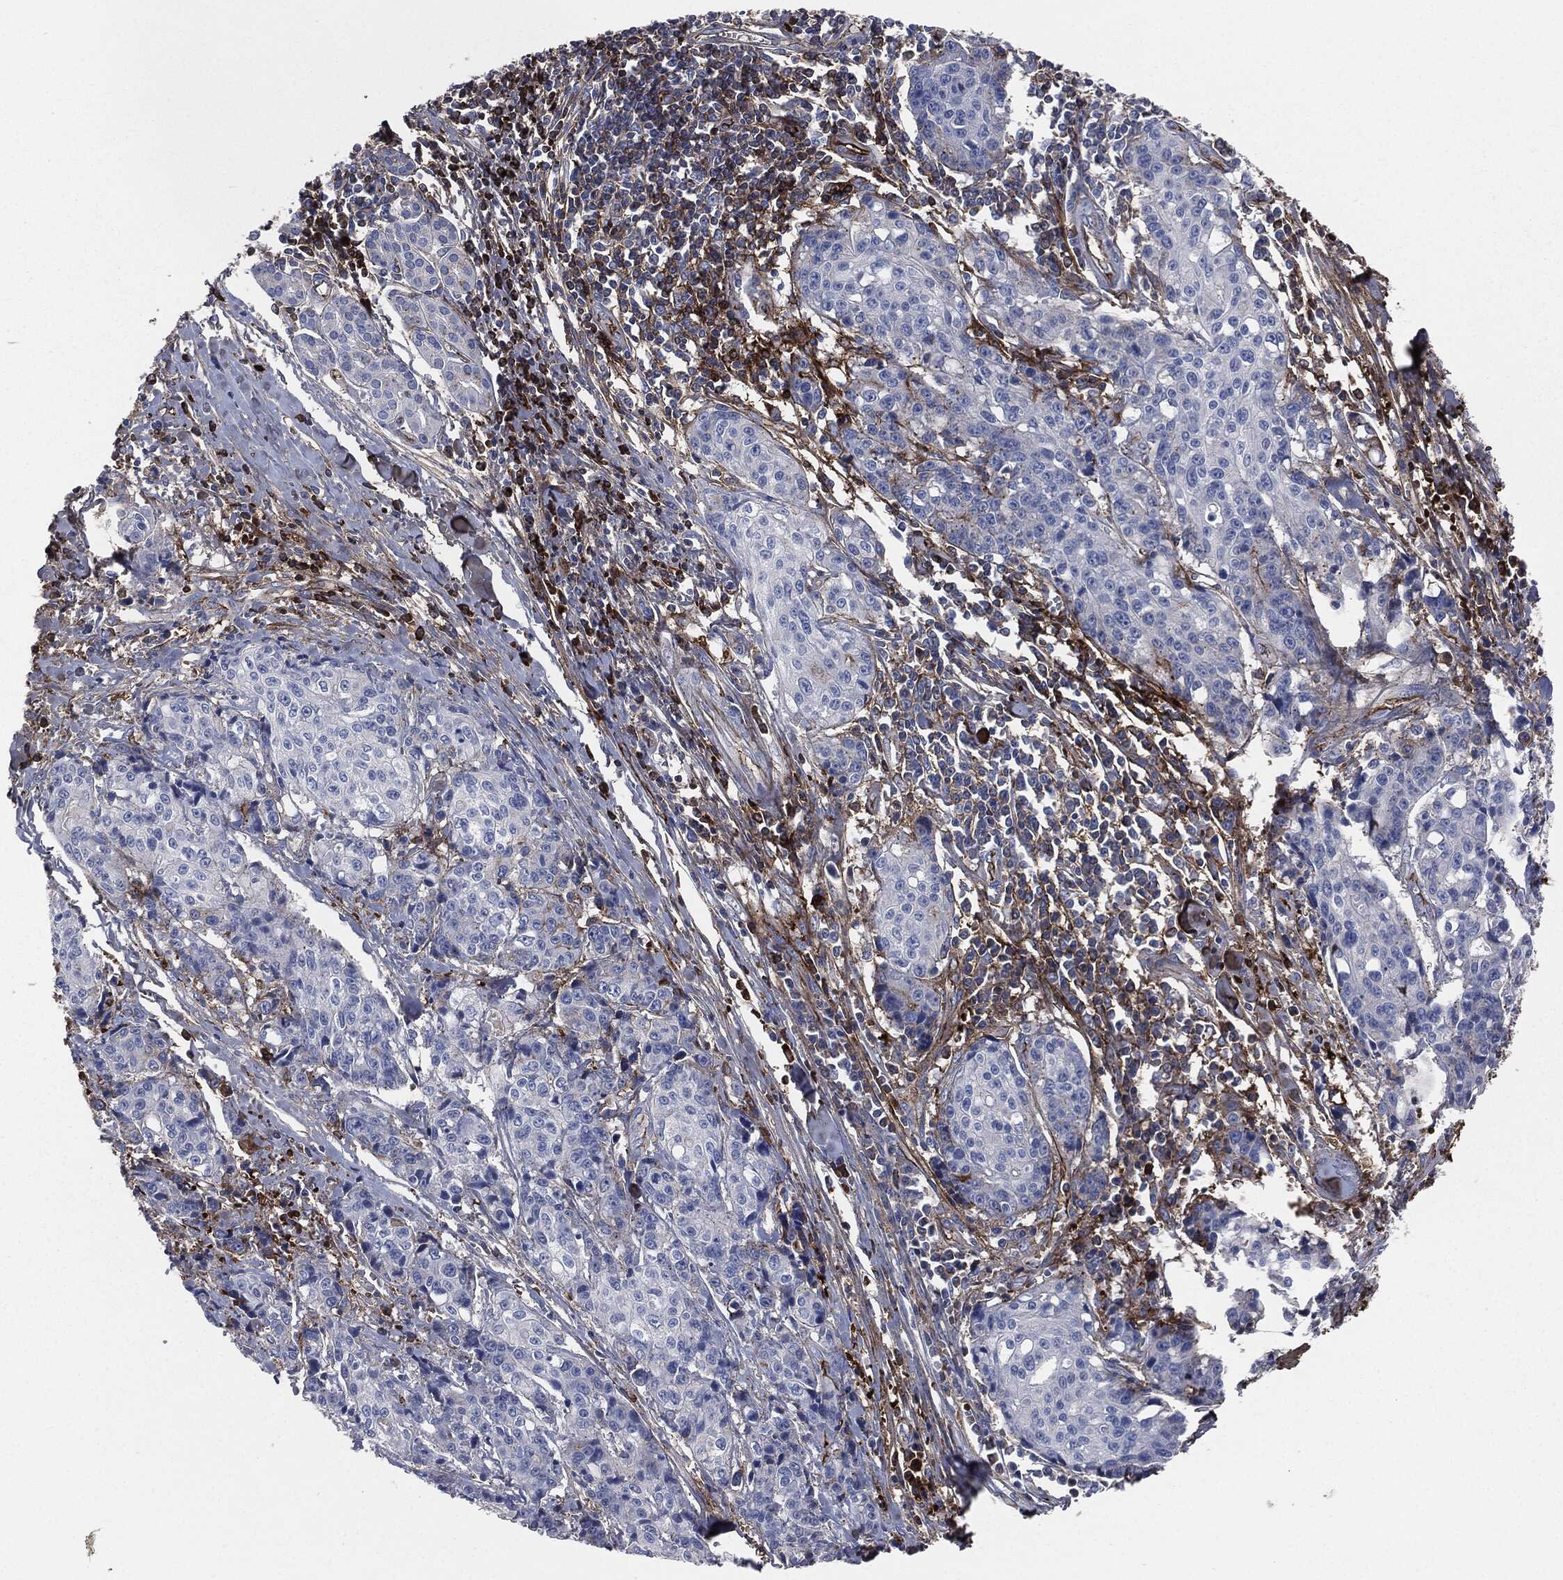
{"staining": {"intensity": "negative", "quantity": "none", "location": "none"}, "tissue": "pancreatic cancer", "cell_type": "Tumor cells", "image_type": "cancer", "snomed": [{"axis": "morphology", "description": "Adenocarcinoma, NOS"}, {"axis": "topography", "description": "Pancreas"}], "caption": "DAB (3,3'-diaminobenzidine) immunohistochemical staining of adenocarcinoma (pancreatic) reveals no significant expression in tumor cells.", "gene": "APOB", "patient": {"sex": "male", "age": 64}}